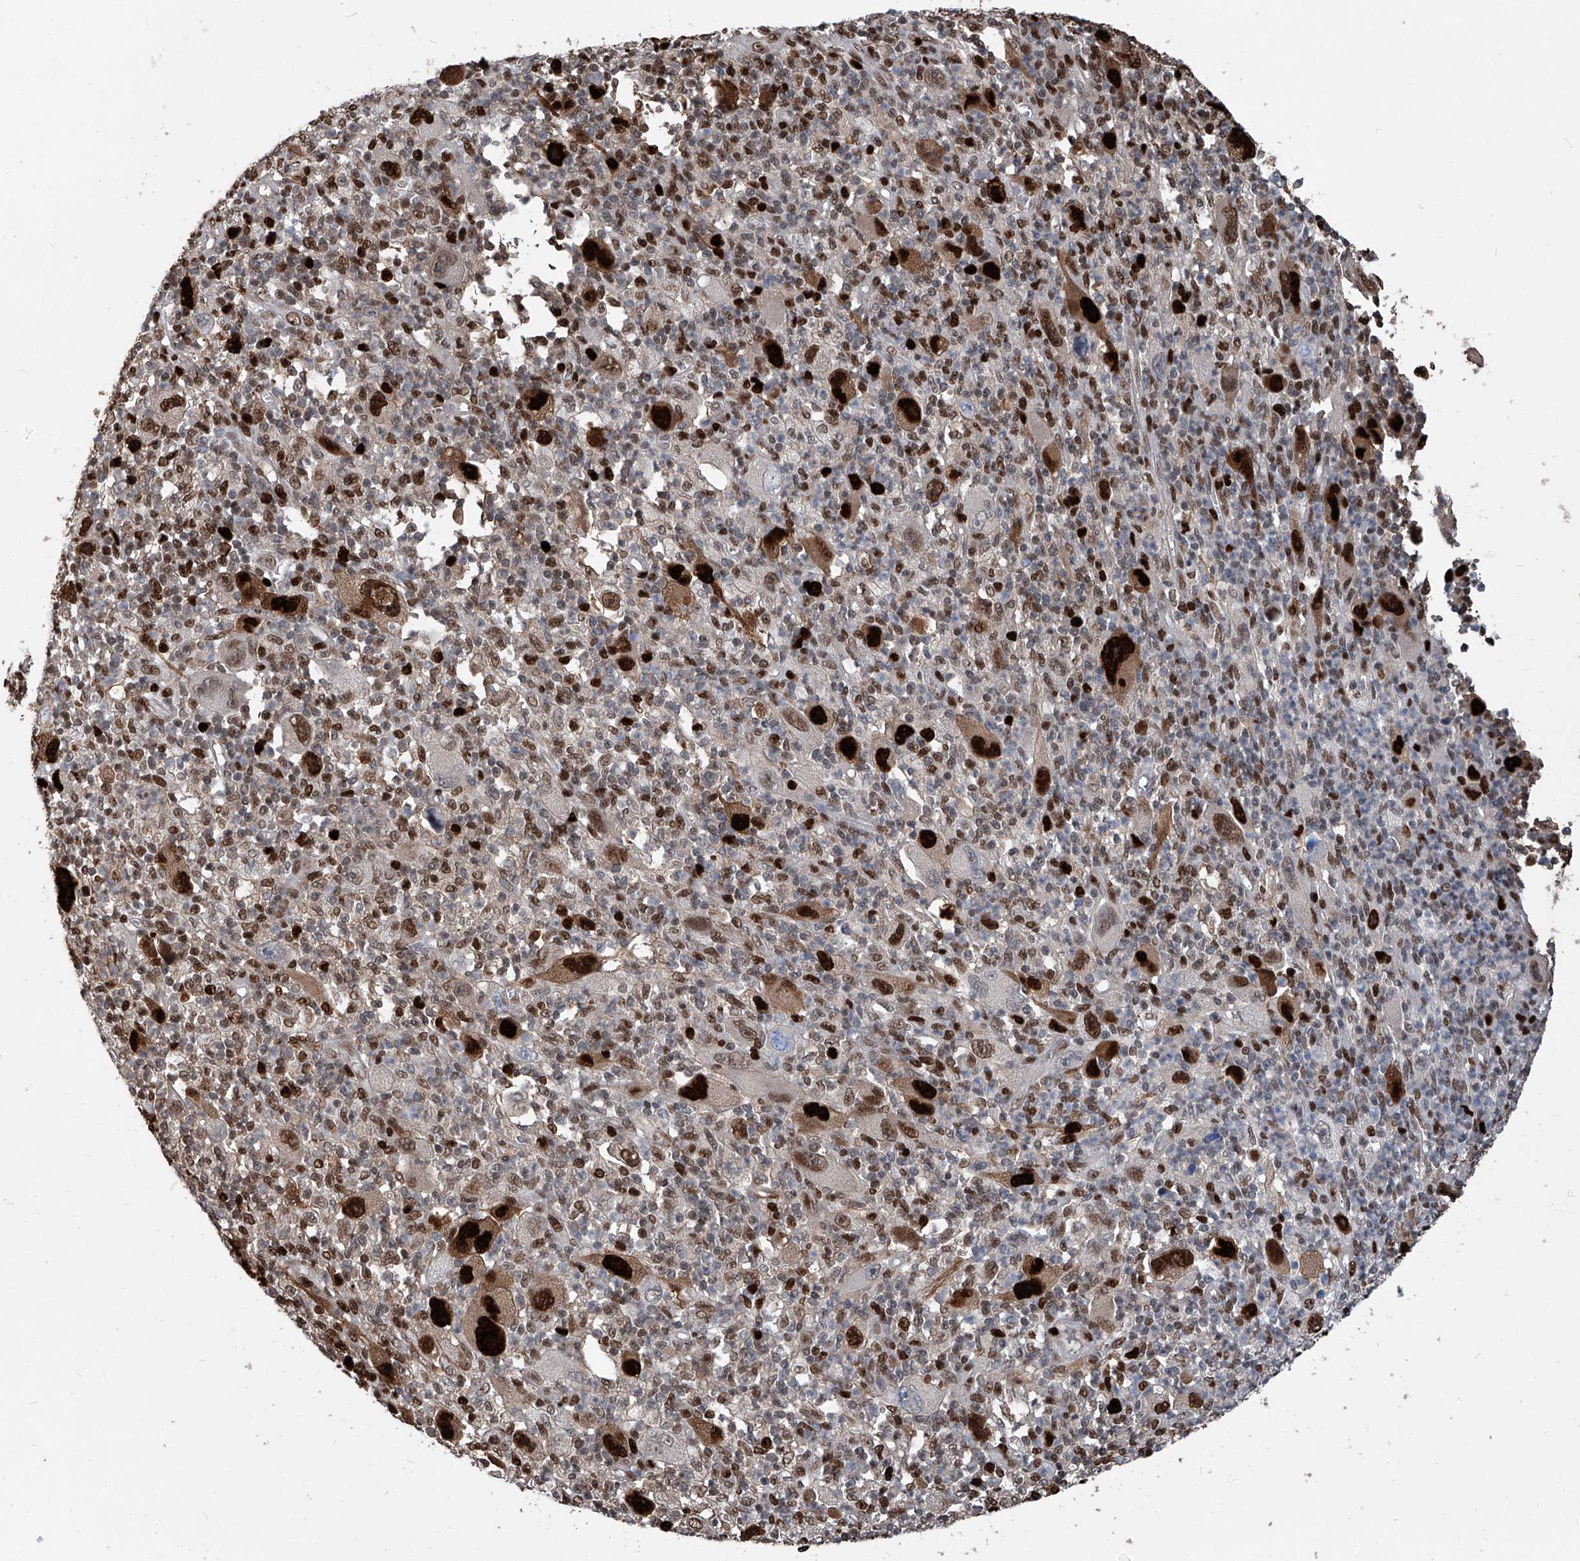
{"staining": {"intensity": "strong", "quantity": ">75%", "location": "cytoplasmic/membranous,nuclear"}, "tissue": "melanoma", "cell_type": "Tumor cells", "image_type": "cancer", "snomed": [{"axis": "morphology", "description": "Malignant melanoma, Metastatic site"}, {"axis": "topography", "description": "Skin"}], "caption": "Melanoma stained for a protein demonstrates strong cytoplasmic/membranous and nuclear positivity in tumor cells.", "gene": "PCNA", "patient": {"sex": "female", "age": 56}}